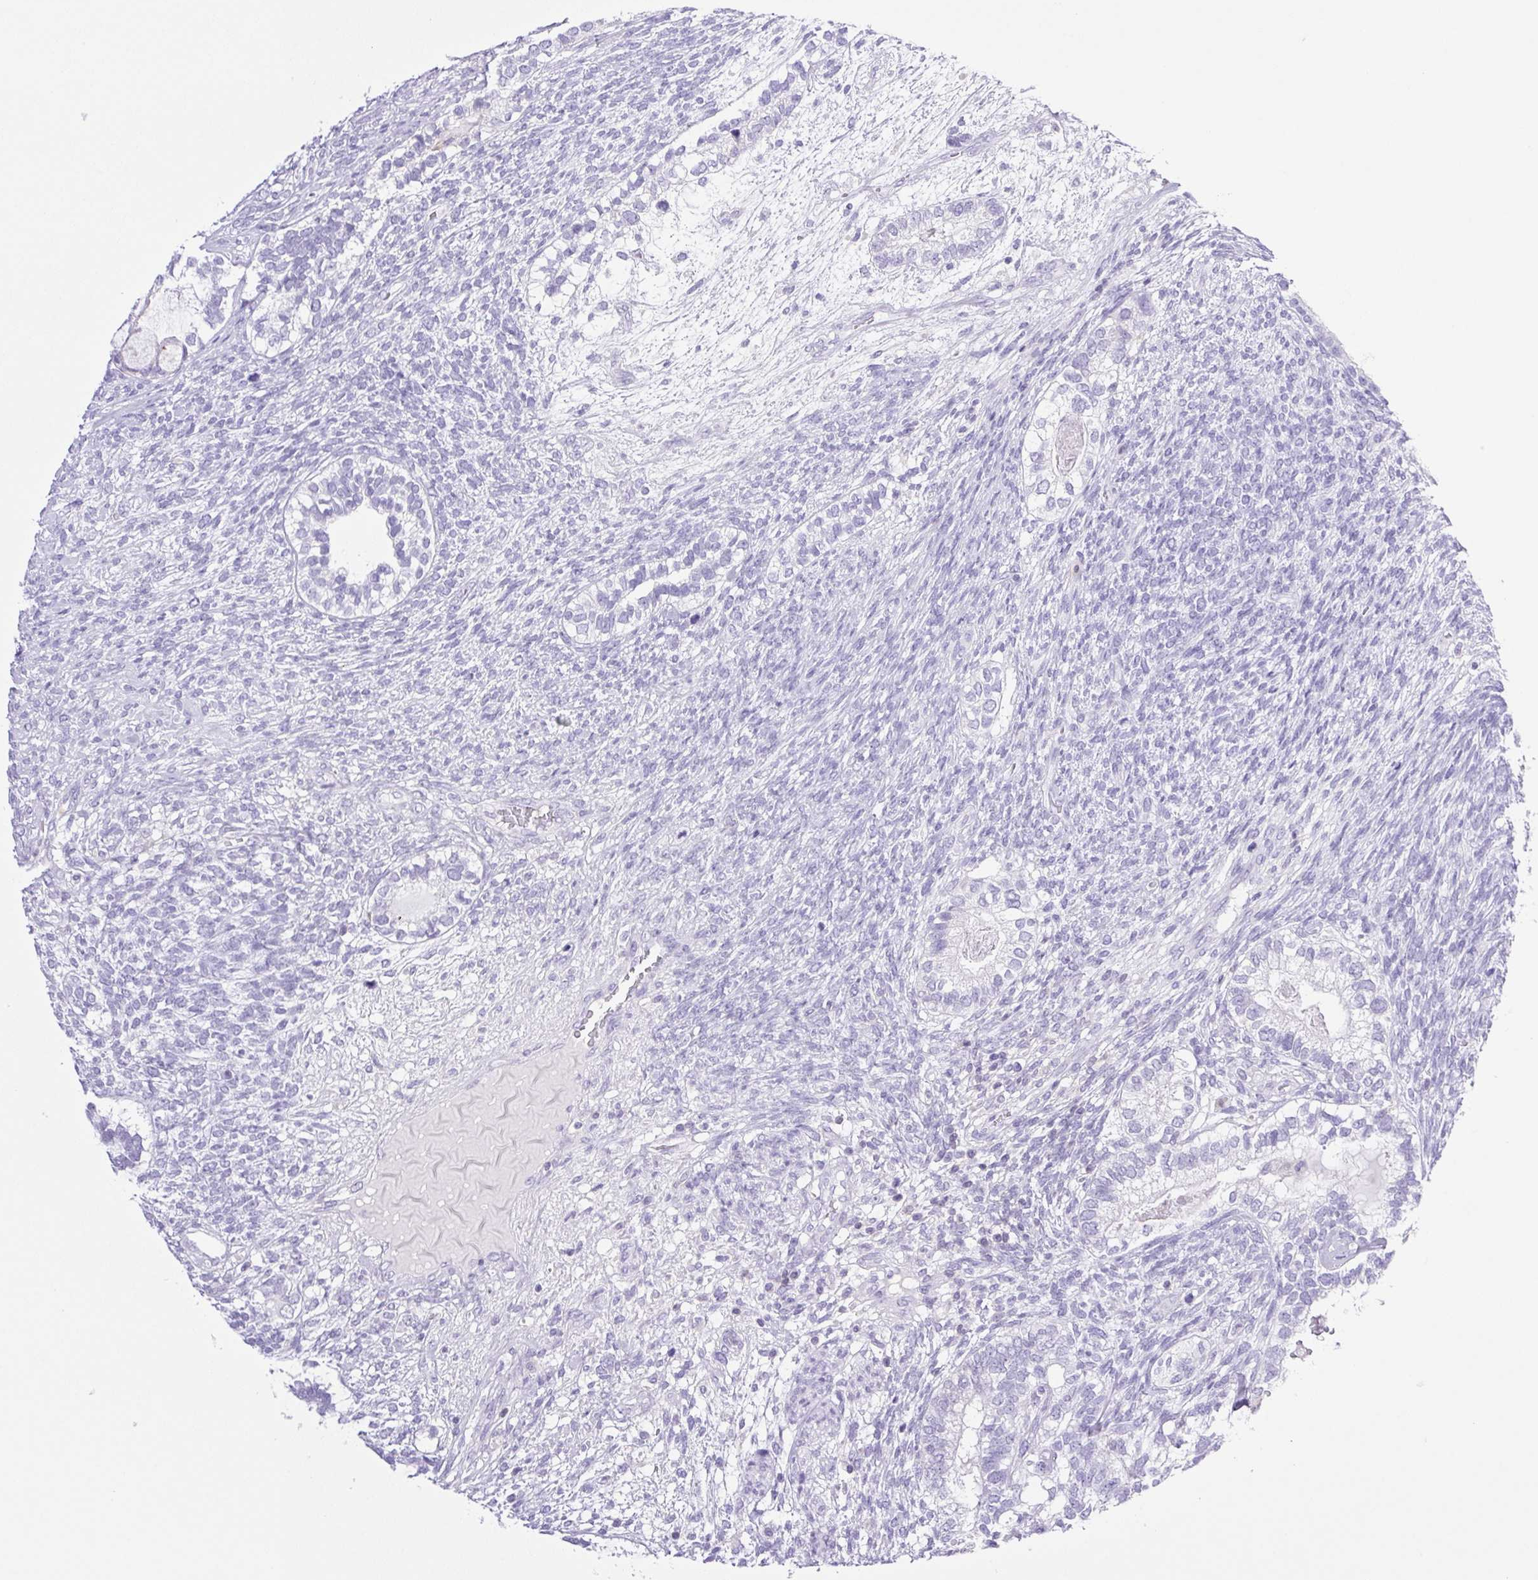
{"staining": {"intensity": "negative", "quantity": "none", "location": "none"}, "tissue": "testis cancer", "cell_type": "Tumor cells", "image_type": "cancer", "snomed": [{"axis": "morphology", "description": "Seminoma, NOS"}, {"axis": "morphology", "description": "Carcinoma, Embryonal, NOS"}, {"axis": "topography", "description": "Testis"}], "caption": "Testis cancer was stained to show a protein in brown. There is no significant positivity in tumor cells.", "gene": "SYNPR", "patient": {"sex": "male", "age": 41}}